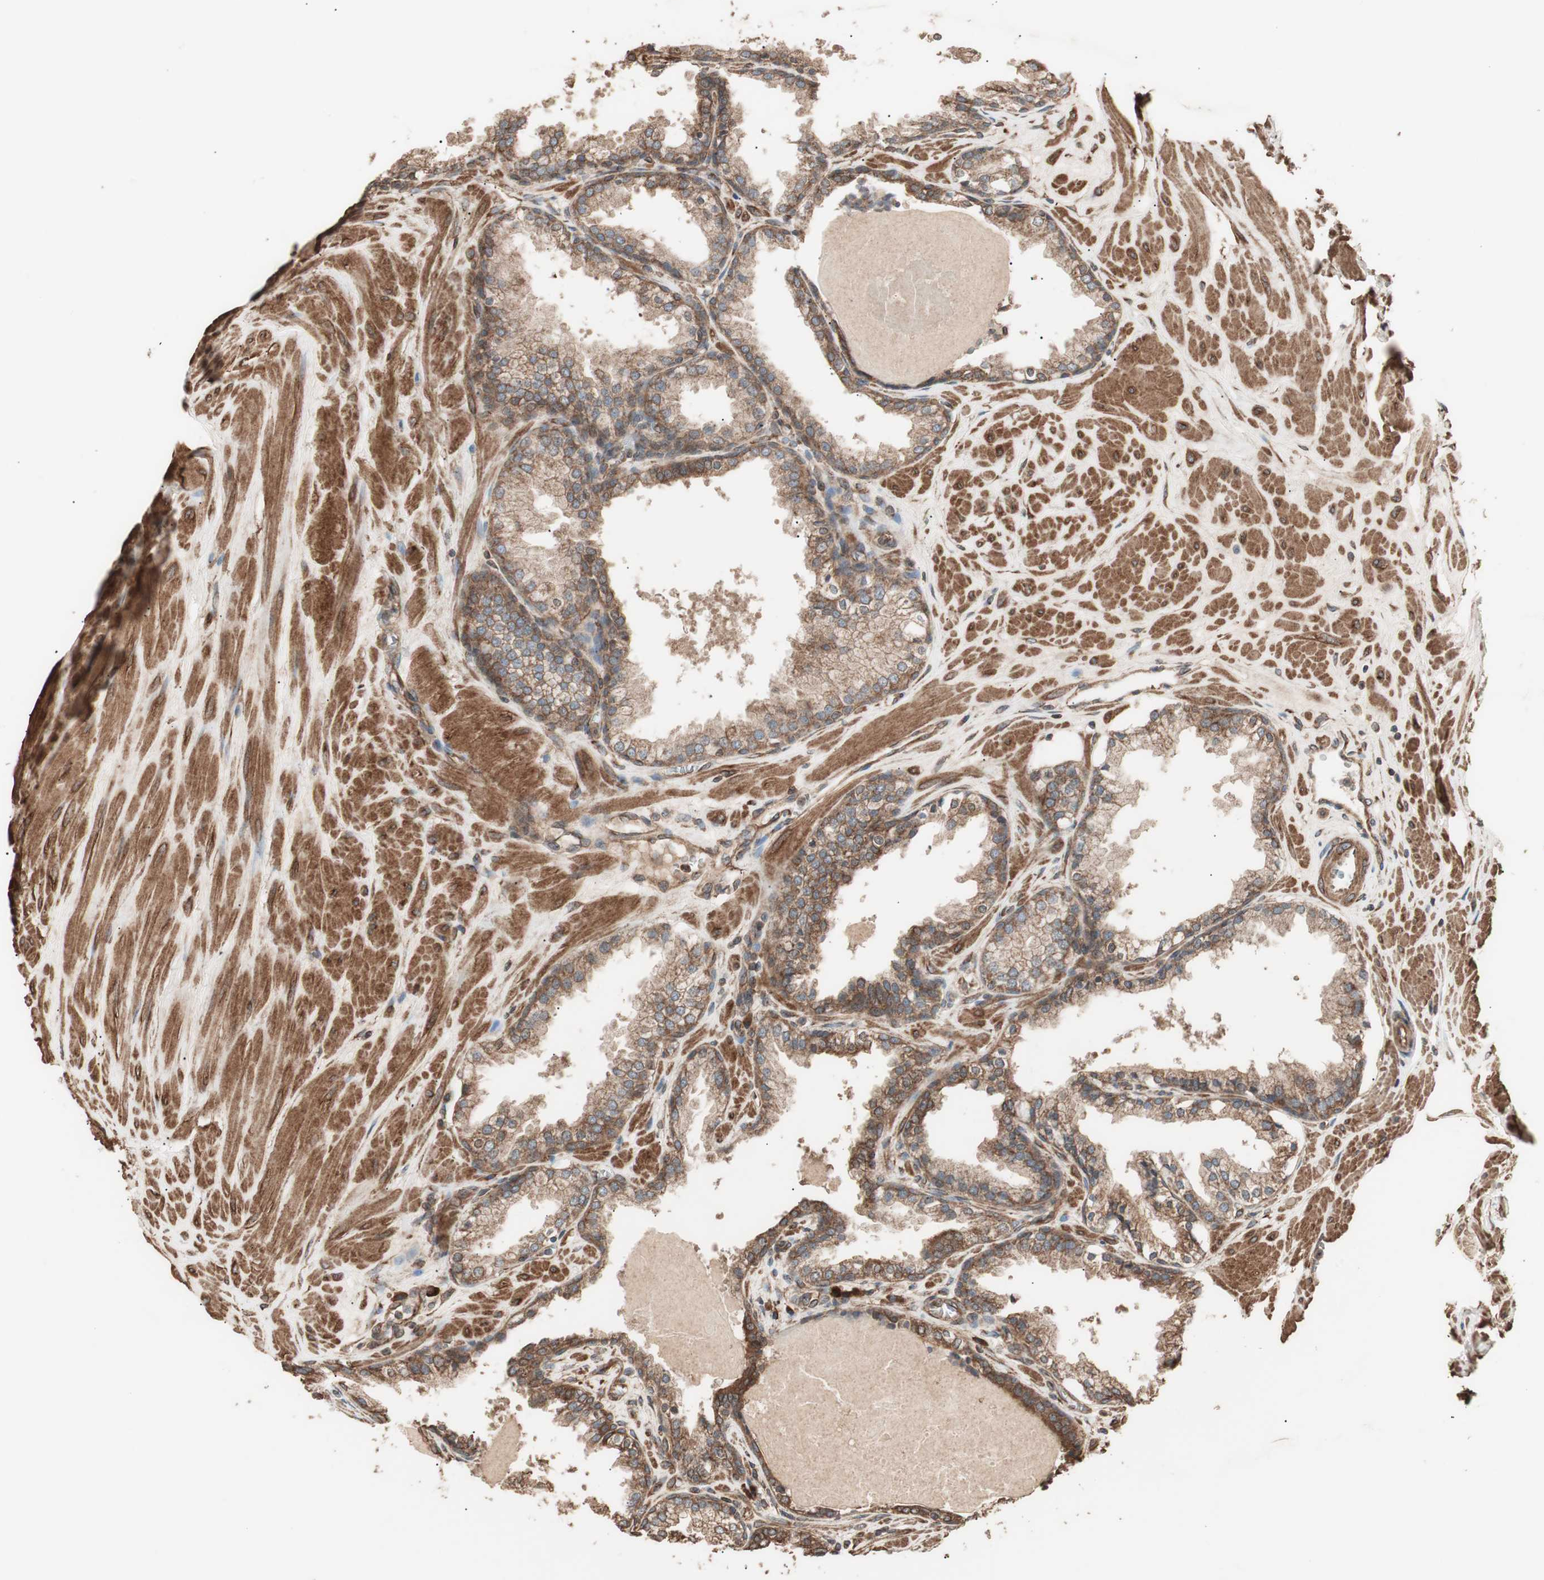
{"staining": {"intensity": "moderate", "quantity": ">75%", "location": "cytoplasmic/membranous"}, "tissue": "prostate", "cell_type": "Glandular cells", "image_type": "normal", "snomed": [{"axis": "morphology", "description": "Normal tissue, NOS"}, {"axis": "topography", "description": "Prostate"}], "caption": "Immunohistochemical staining of normal prostate exhibits medium levels of moderate cytoplasmic/membranous staining in approximately >75% of glandular cells. Using DAB (3,3'-diaminobenzidine) (brown) and hematoxylin (blue) stains, captured at high magnification using brightfield microscopy.", "gene": "LZTS1", "patient": {"sex": "male", "age": 51}}